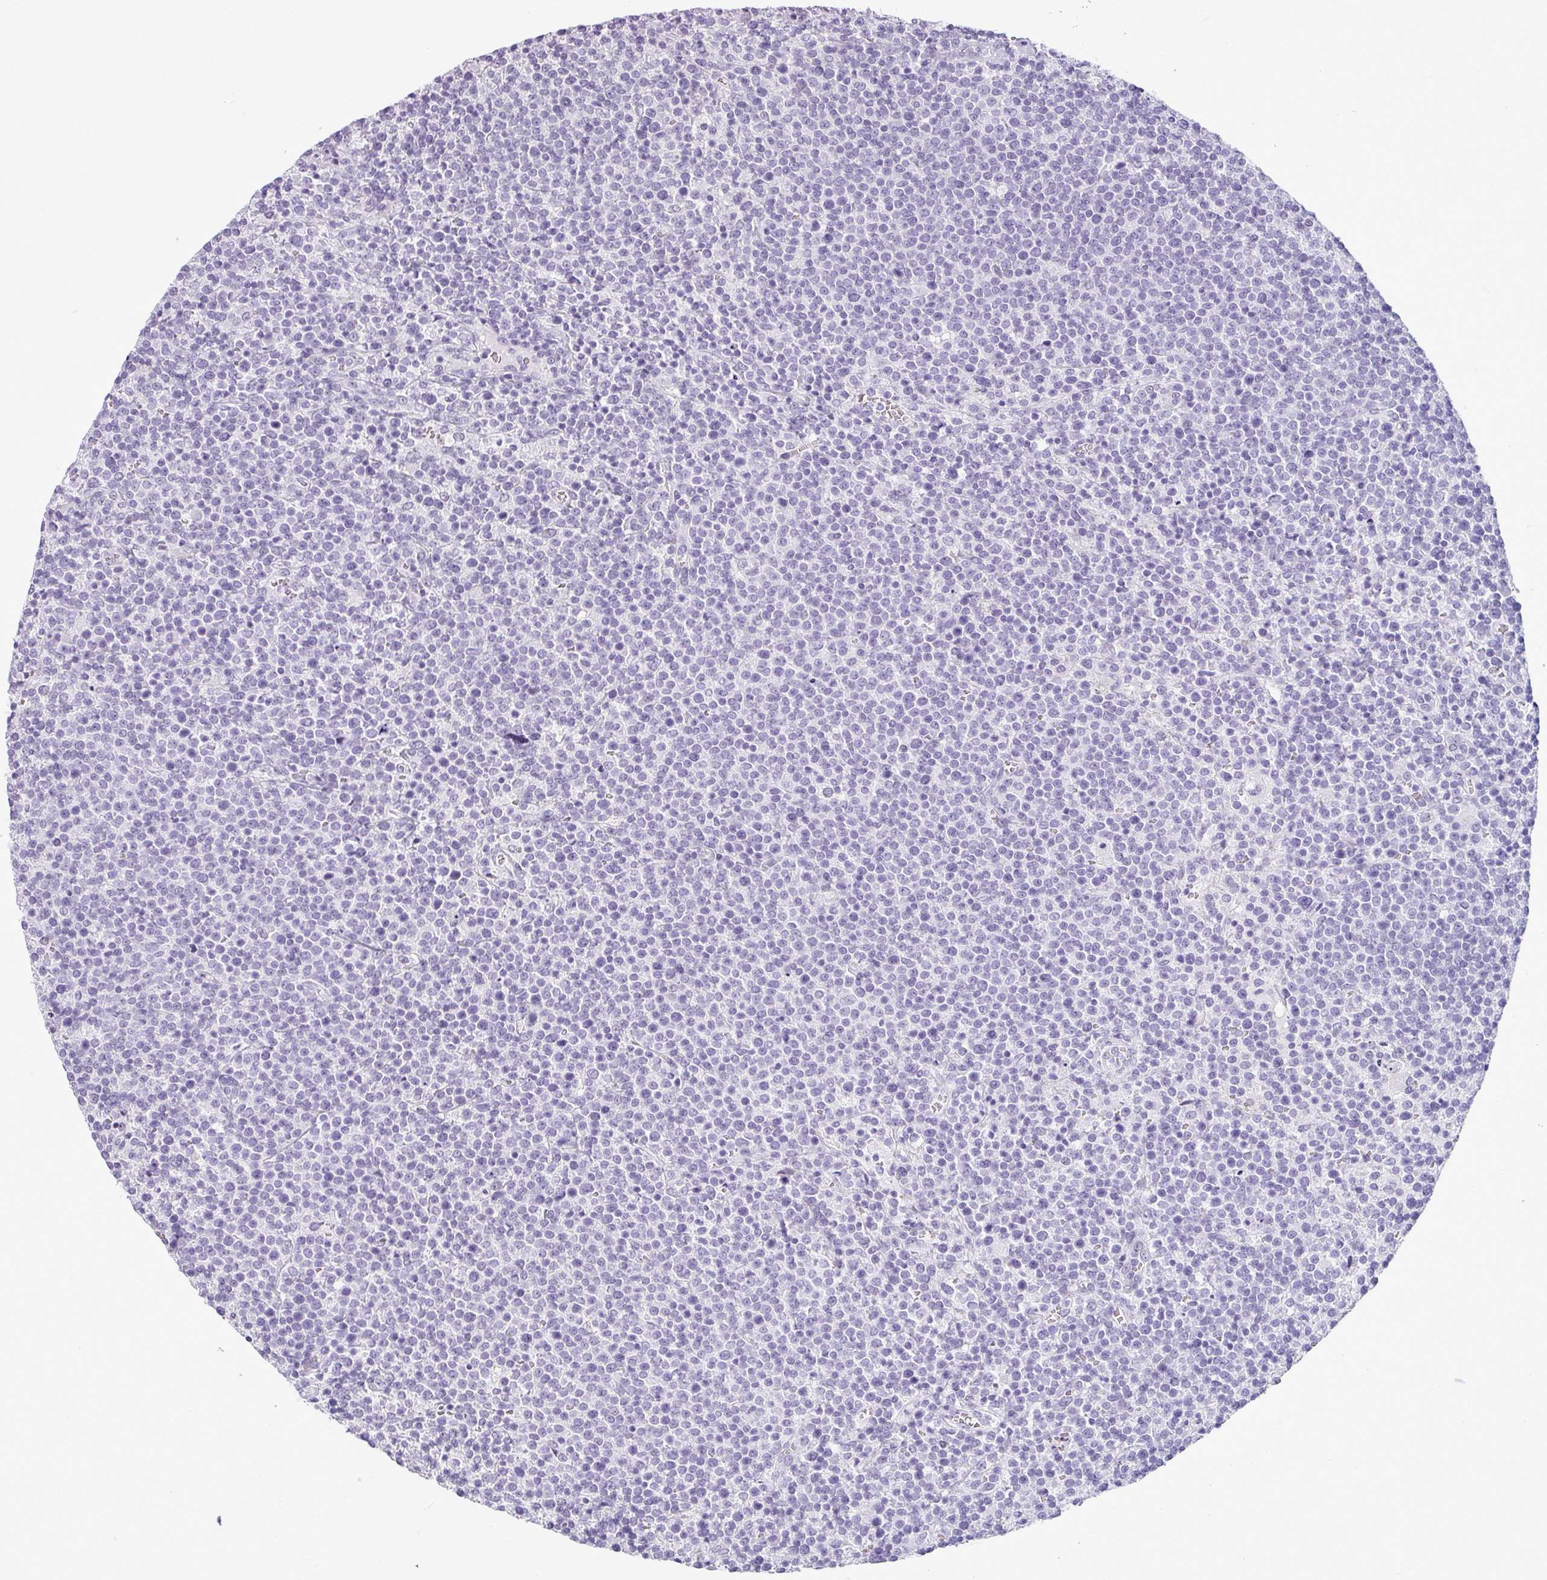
{"staining": {"intensity": "negative", "quantity": "none", "location": "none"}, "tissue": "lymphoma", "cell_type": "Tumor cells", "image_type": "cancer", "snomed": [{"axis": "morphology", "description": "Malignant lymphoma, non-Hodgkin's type, High grade"}, {"axis": "topography", "description": "Lymph node"}], "caption": "This is an IHC image of human lymphoma. There is no expression in tumor cells.", "gene": "CDH16", "patient": {"sex": "male", "age": 61}}